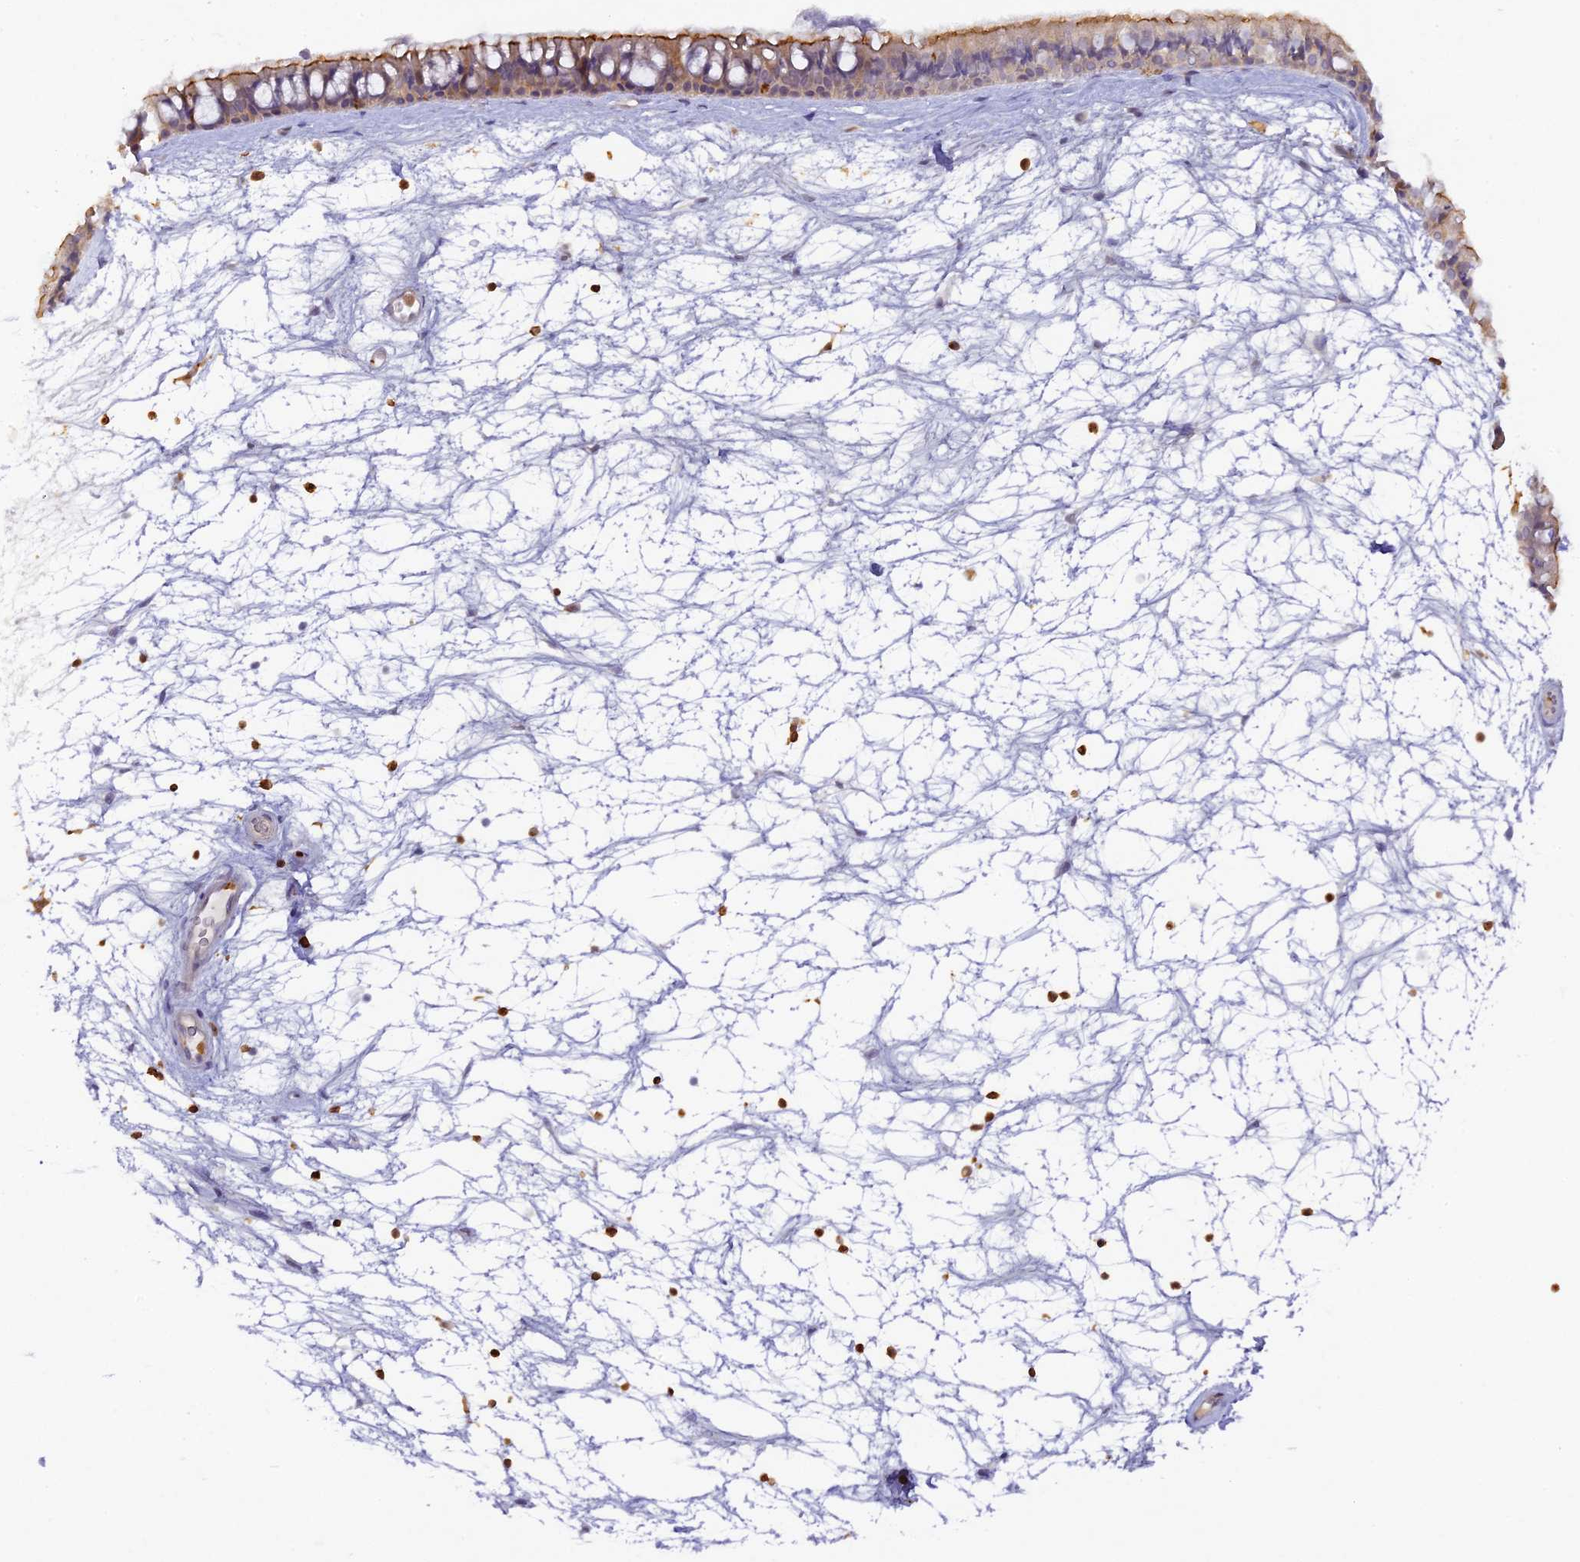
{"staining": {"intensity": "moderate", "quantity": "25%-75%", "location": "cytoplasmic/membranous"}, "tissue": "nasopharynx", "cell_type": "Respiratory epithelial cells", "image_type": "normal", "snomed": [{"axis": "morphology", "description": "Normal tissue, NOS"}, {"axis": "topography", "description": "Nasopharynx"}], "caption": "Benign nasopharynx was stained to show a protein in brown. There is medium levels of moderate cytoplasmic/membranous positivity in about 25%-75% of respiratory epithelial cells.", "gene": "FYB1", "patient": {"sex": "male", "age": 64}}